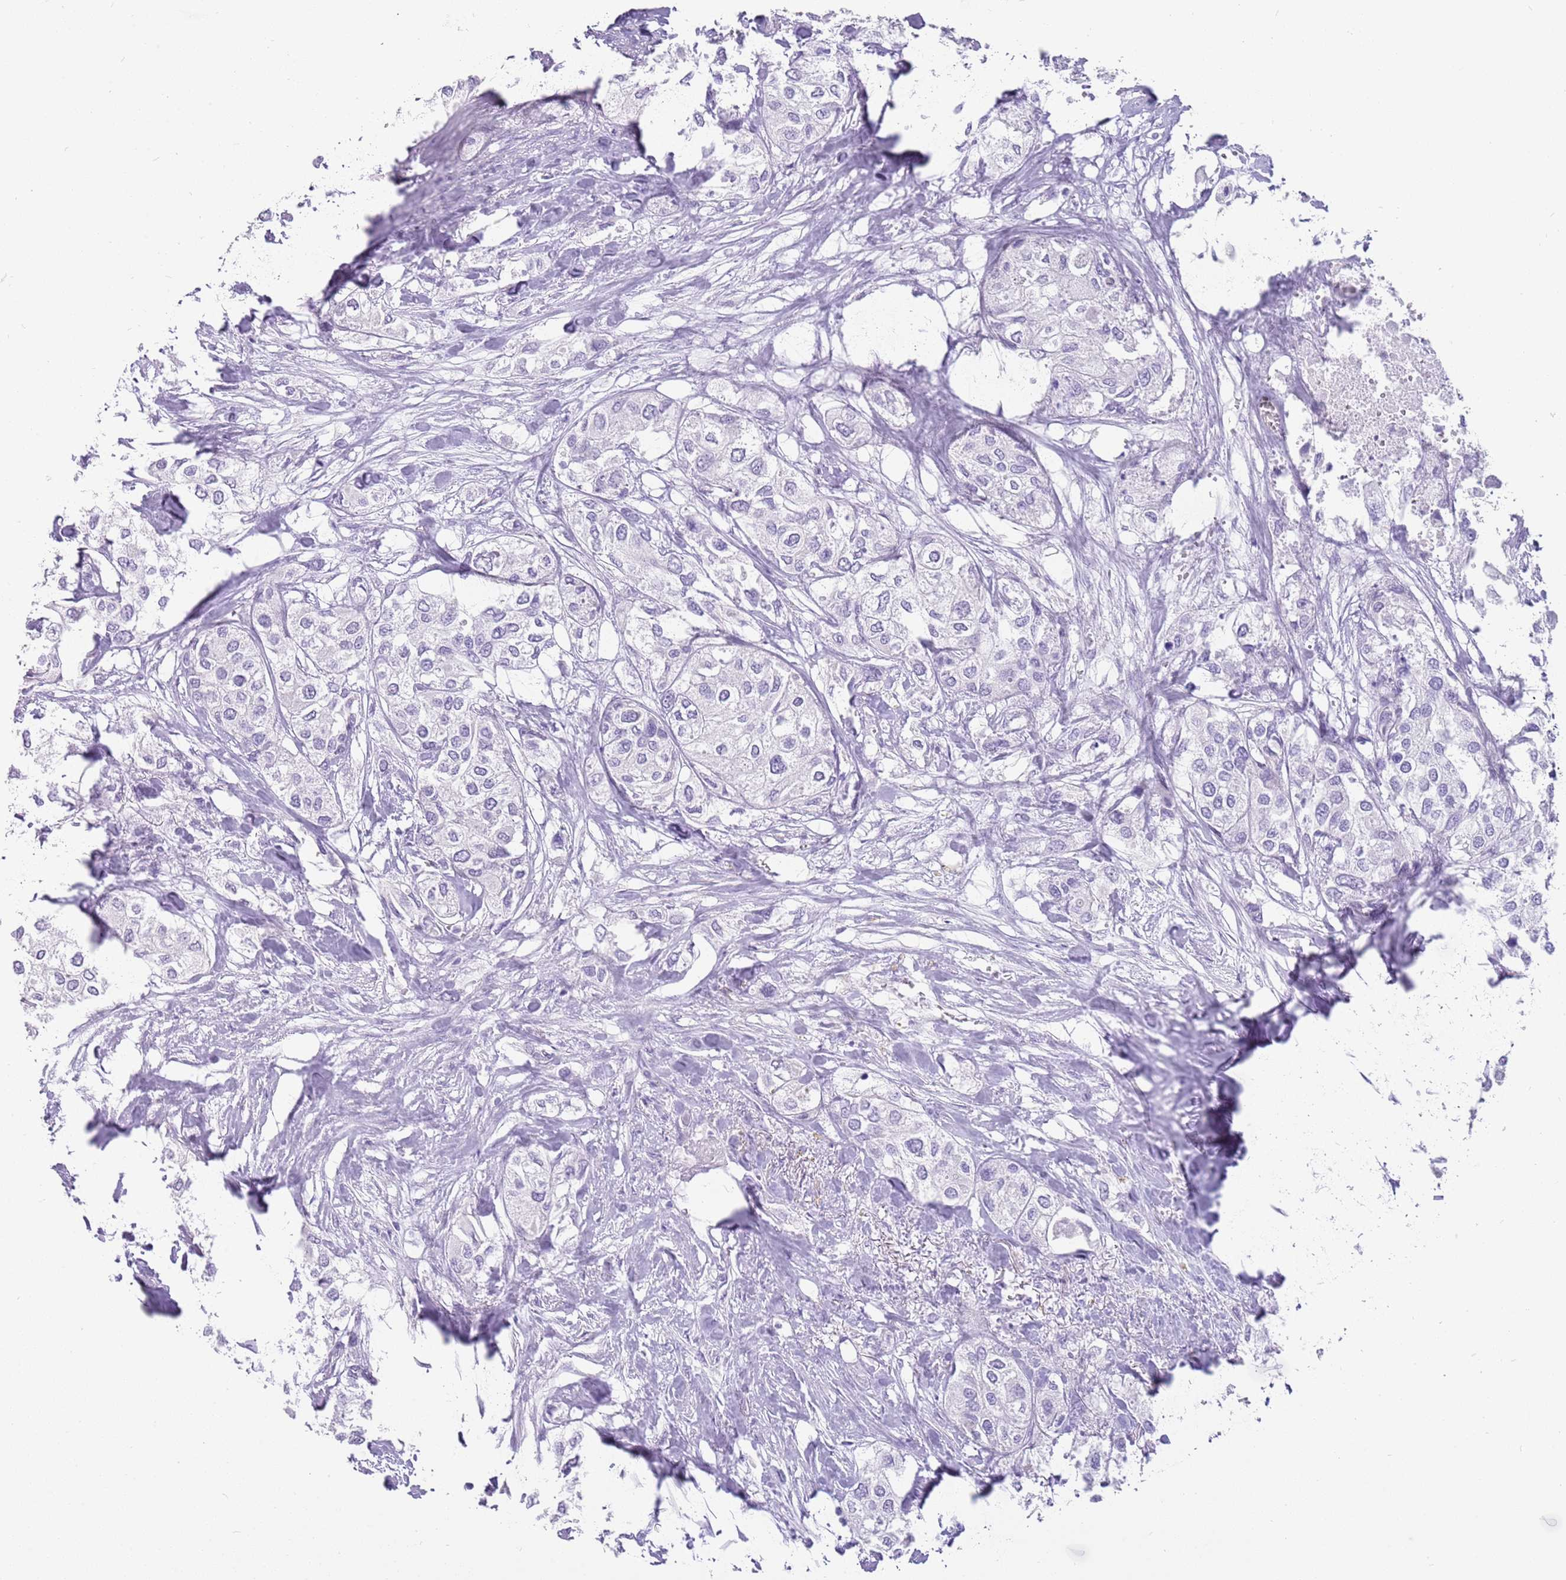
{"staining": {"intensity": "negative", "quantity": "none", "location": "none"}, "tissue": "urothelial cancer", "cell_type": "Tumor cells", "image_type": "cancer", "snomed": [{"axis": "morphology", "description": "Urothelial carcinoma, High grade"}, {"axis": "topography", "description": "Urinary bladder"}], "caption": "High magnification brightfield microscopy of urothelial cancer stained with DAB (3,3'-diaminobenzidine) (brown) and counterstained with hematoxylin (blue): tumor cells show no significant staining.", "gene": "NBPF3", "patient": {"sex": "male", "age": 64}}